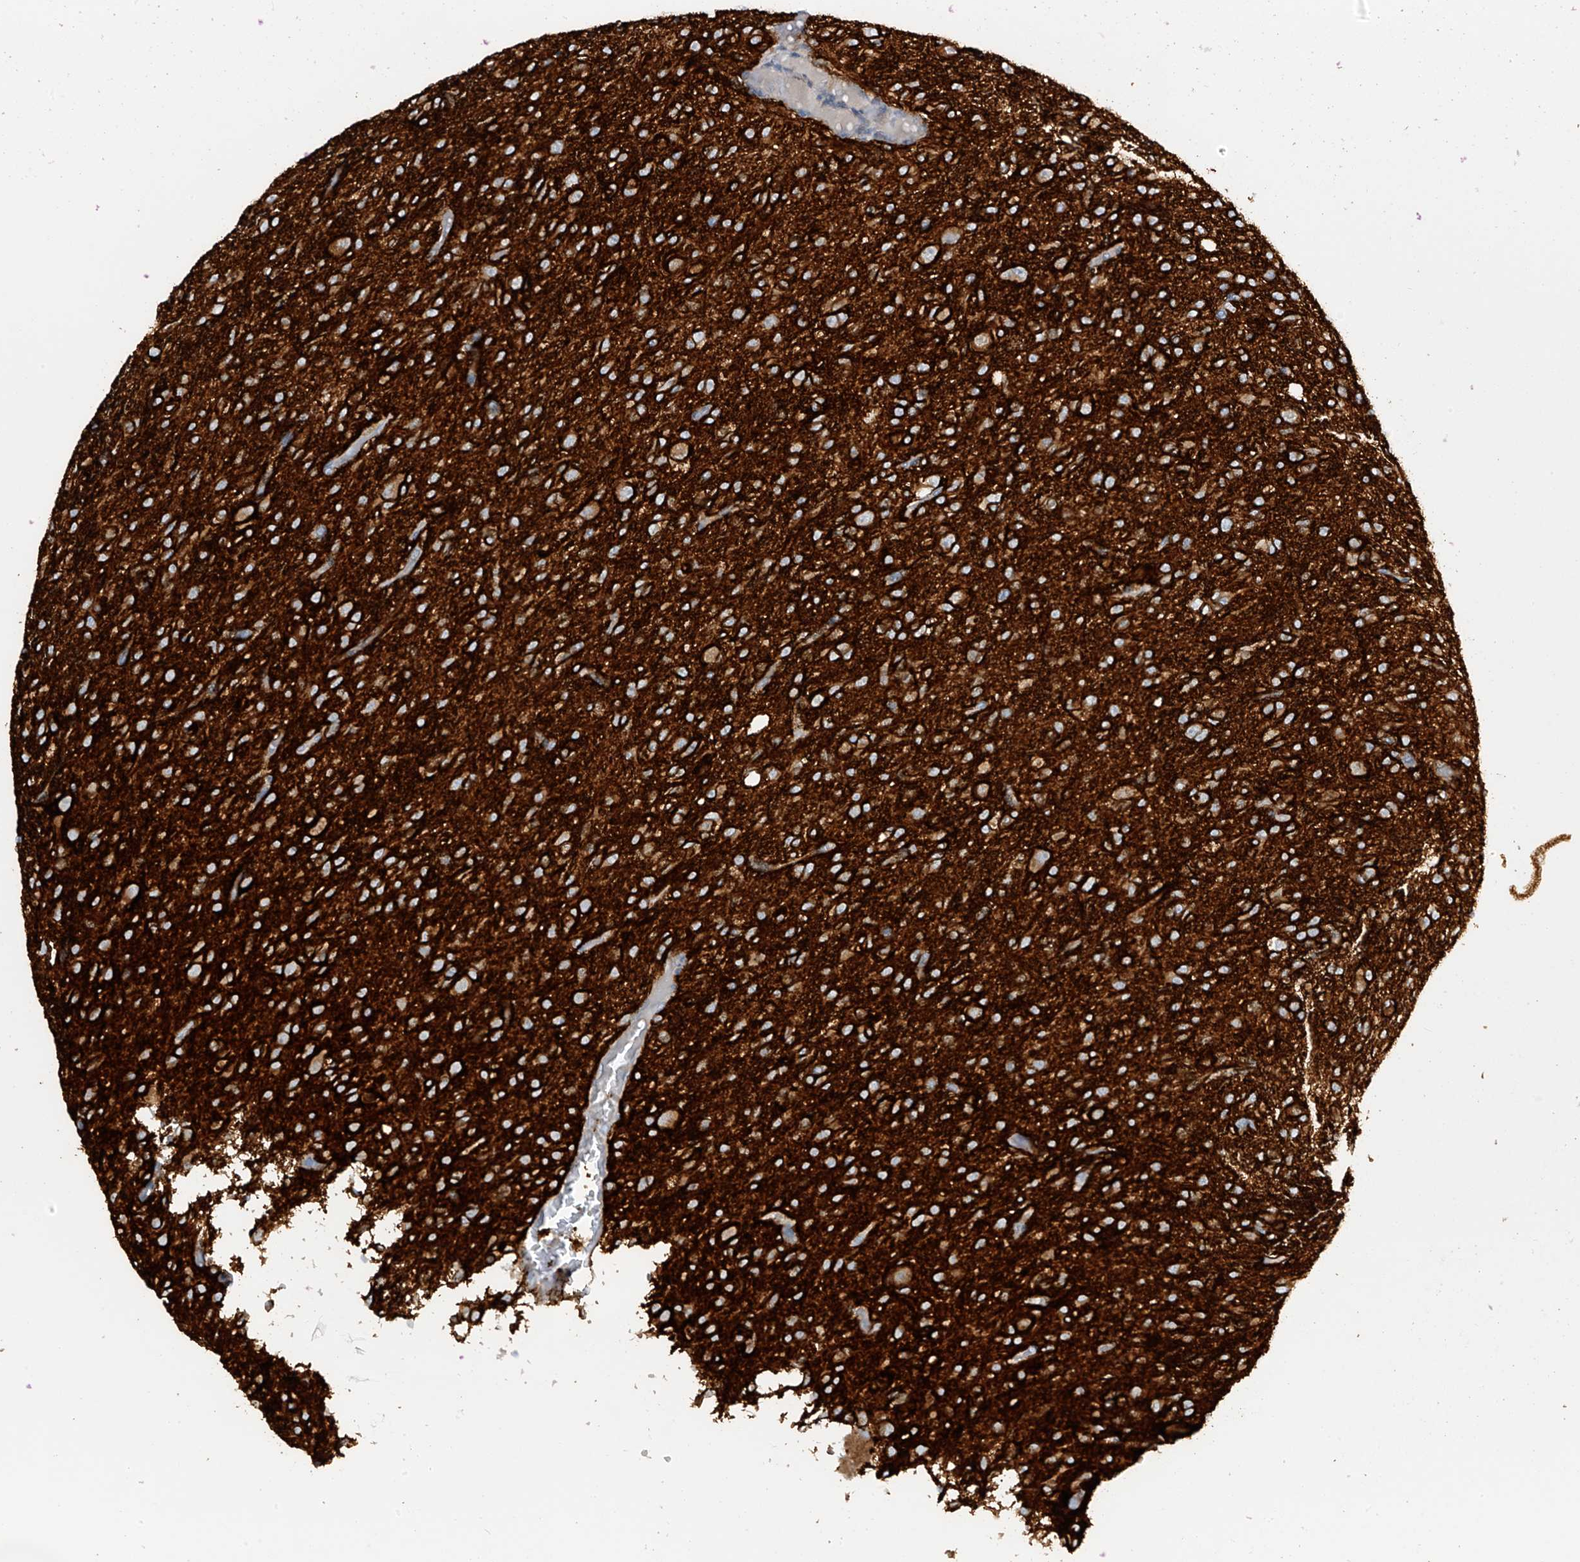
{"staining": {"intensity": "weak", "quantity": "25%-75%", "location": "cytoplasmic/membranous"}, "tissue": "glioma", "cell_type": "Tumor cells", "image_type": "cancer", "snomed": [{"axis": "morphology", "description": "Glioma, malignant, High grade"}, {"axis": "topography", "description": "Brain"}], "caption": "IHC of human malignant glioma (high-grade) demonstrates low levels of weak cytoplasmic/membranous positivity in about 25%-75% of tumor cells. The protein is stained brown, and the nuclei are stained in blue (DAB IHC with brightfield microscopy, high magnification).", "gene": "FSD1L", "patient": {"sex": "female", "age": 59}}